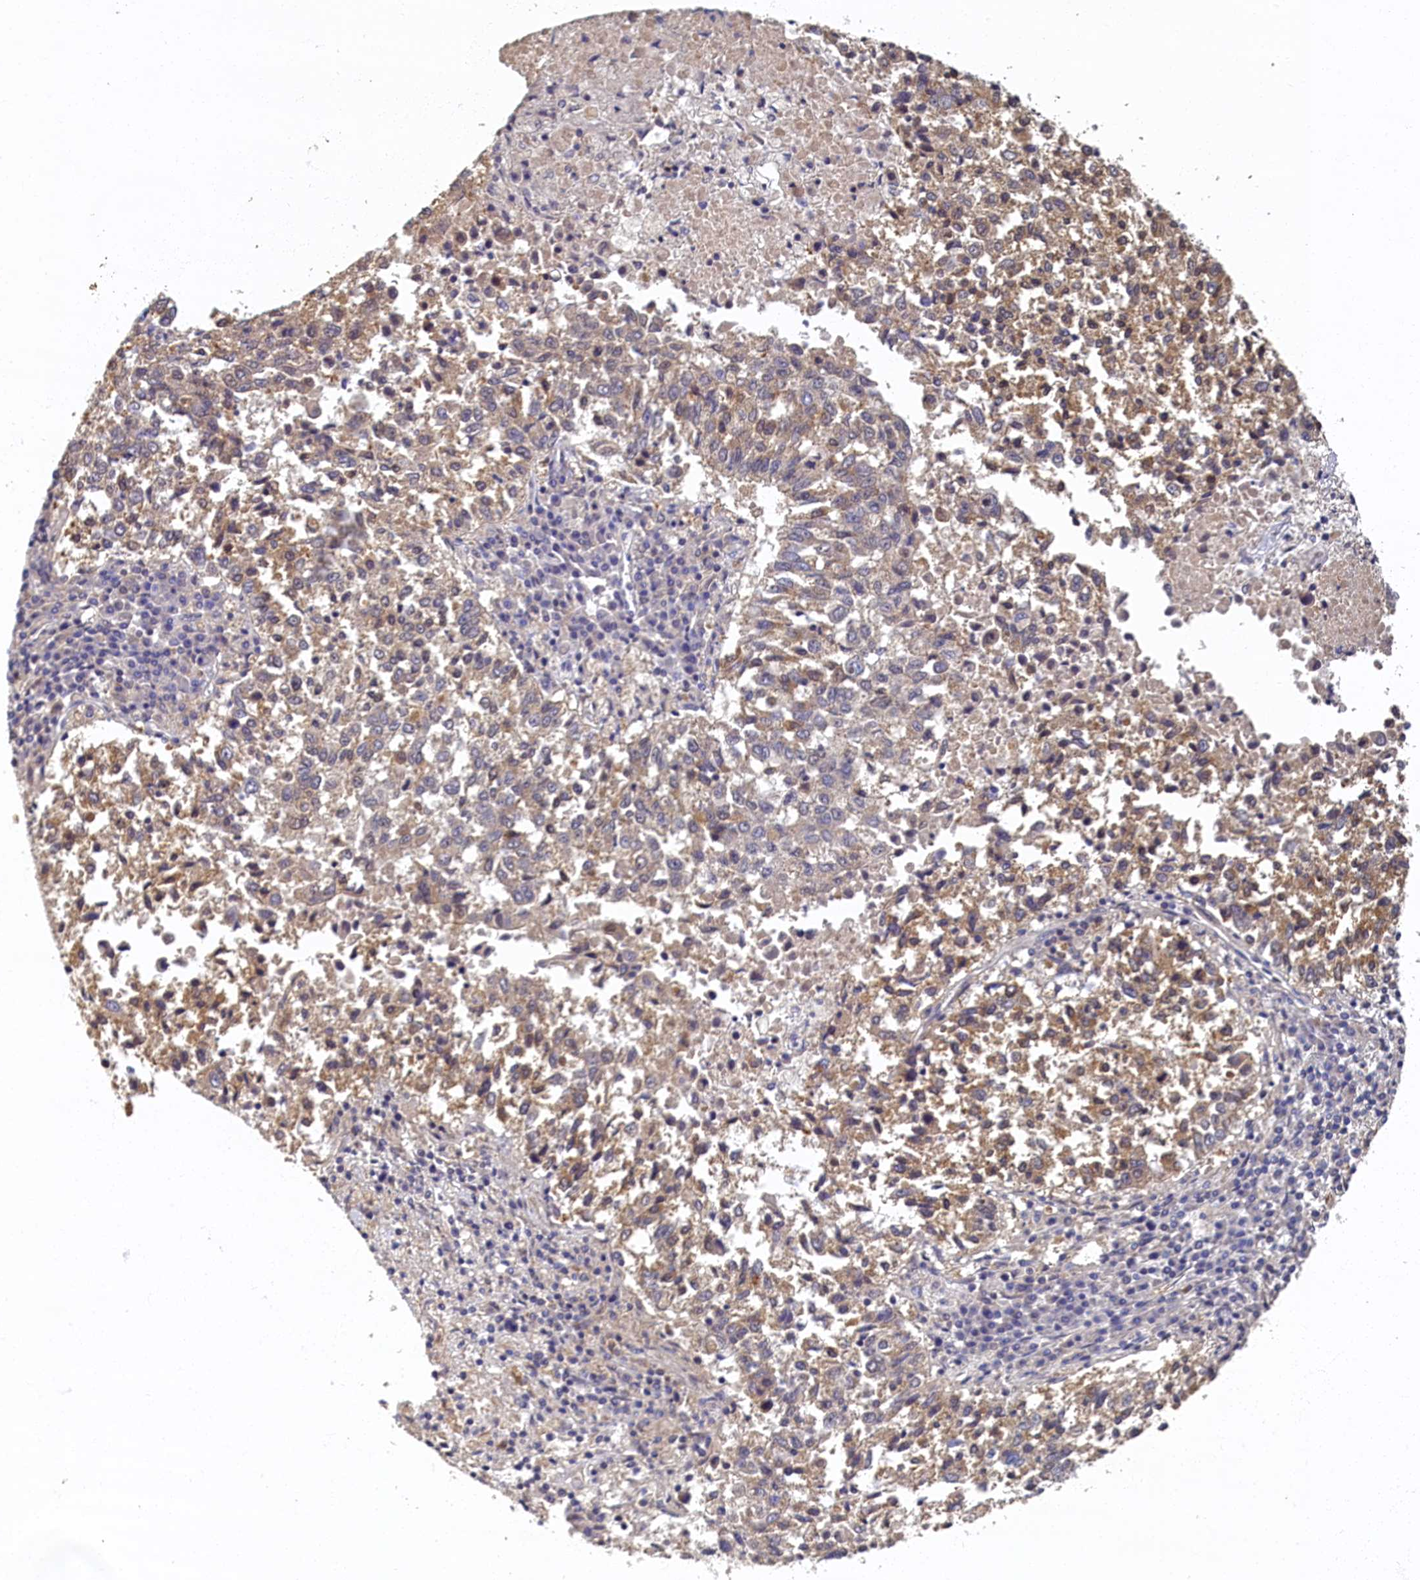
{"staining": {"intensity": "moderate", "quantity": "25%-75%", "location": "cytoplasmic/membranous"}, "tissue": "lung cancer", "cell_type": "Tumor cells", "image_type": "cancer", "snomed": [{"axis": "morphology", "description": "Squamous cell carcinoma, NOS"}, {"axis": "topography", "description": "Lung"}], "caption": "High-power microscopy captured an immunohistochemistry photomicrograph of lung cancer, revealing moderate cytoplasmic/membranous expression in about 25%-75% of tumor cells.", "gene": "TBCB", "patient": {"sex": "male", "age": 73}}